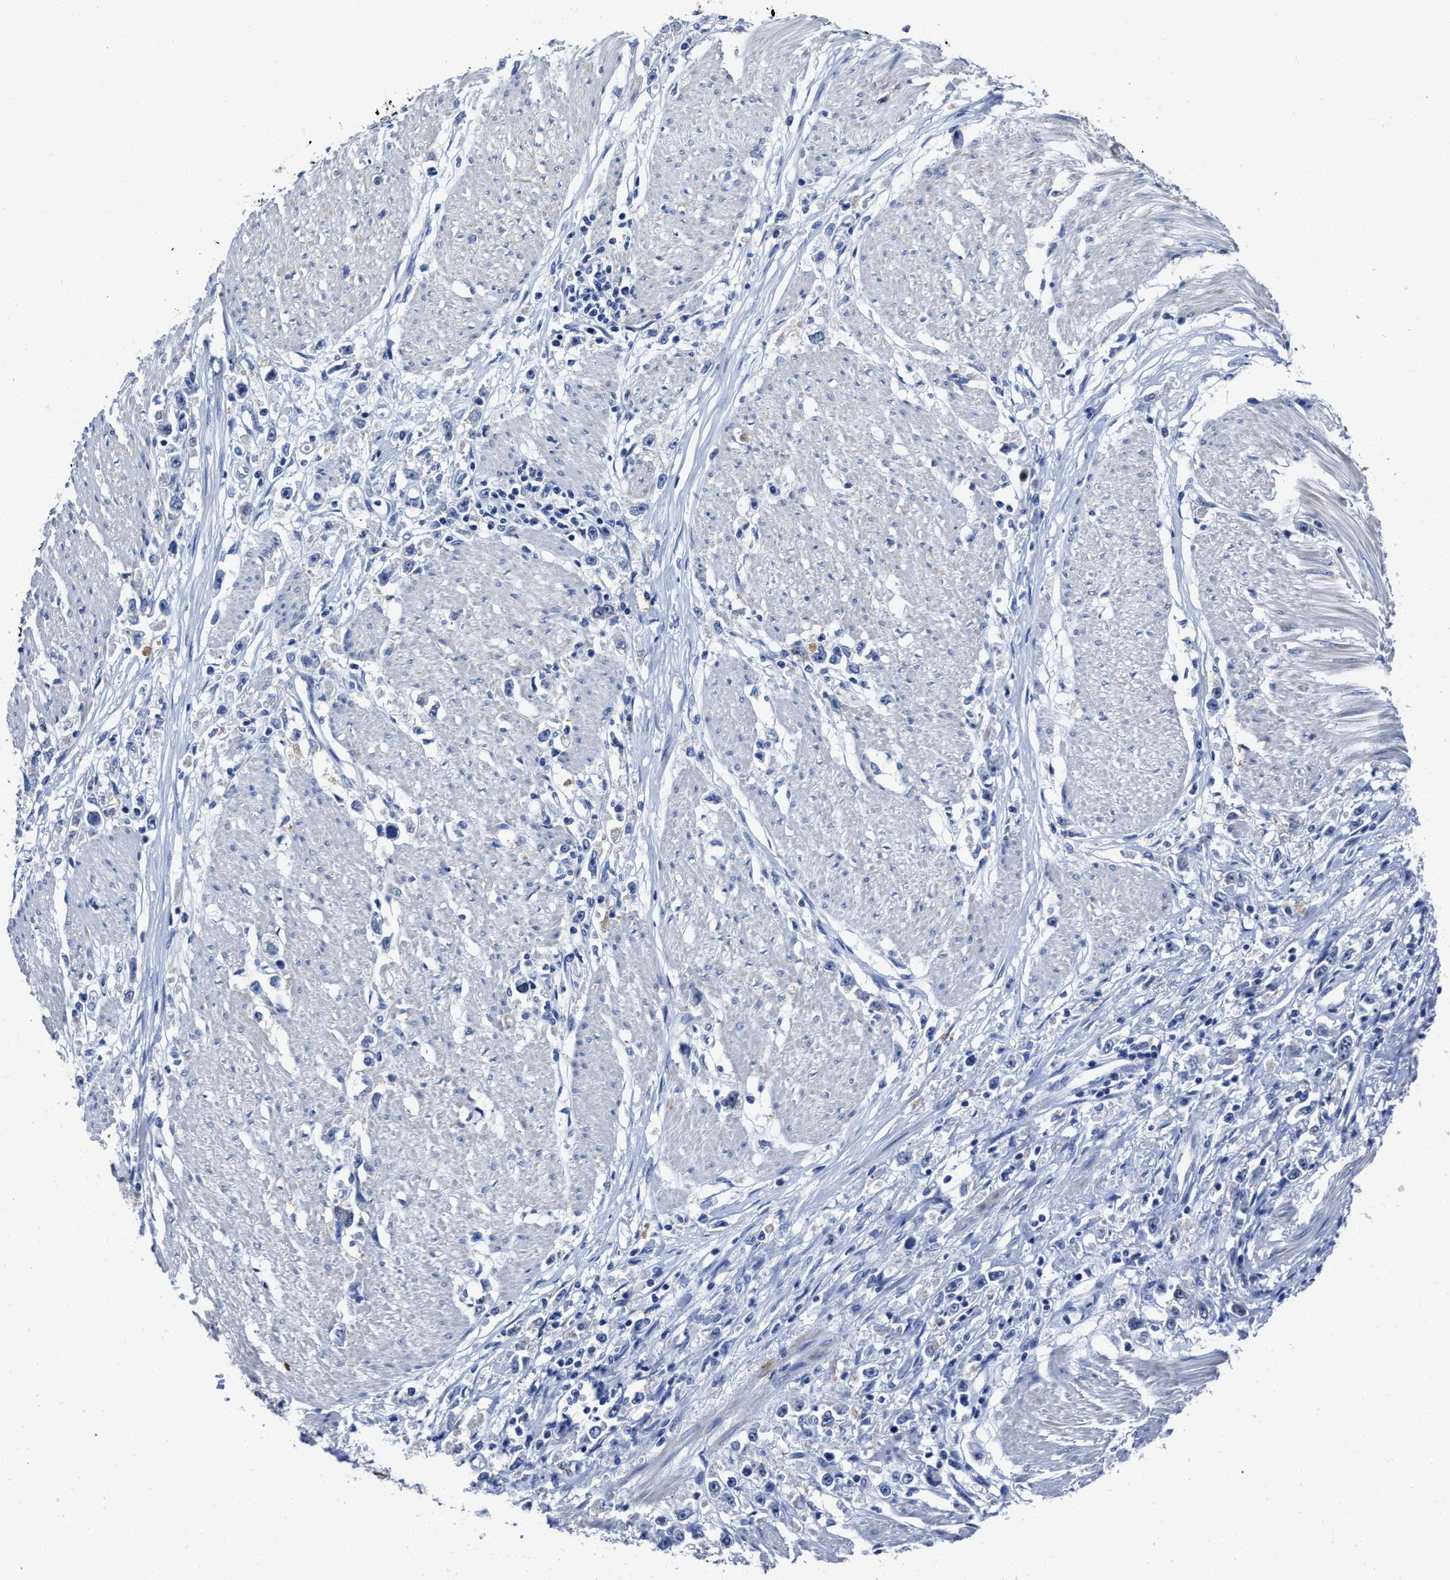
{"staining": {"intensity": "negative", "quantity": "none", "location": "none"}, "tissue": "stomach cancer", "cell_type": "Tumor cells", "image_type": "cancer", "snomed": [{"axis": "morphology", "description": "Adenocarcinoma, NOS"}, {"axis": "topography", "description": "Stomach"}], "caption": "Tumor cells are negative for protein expression in human adenocarcinoma (stomach). Nuclei are stained in blue.", "gene": "HOOK1", "patient": {"sex": "female", "age": 59}}